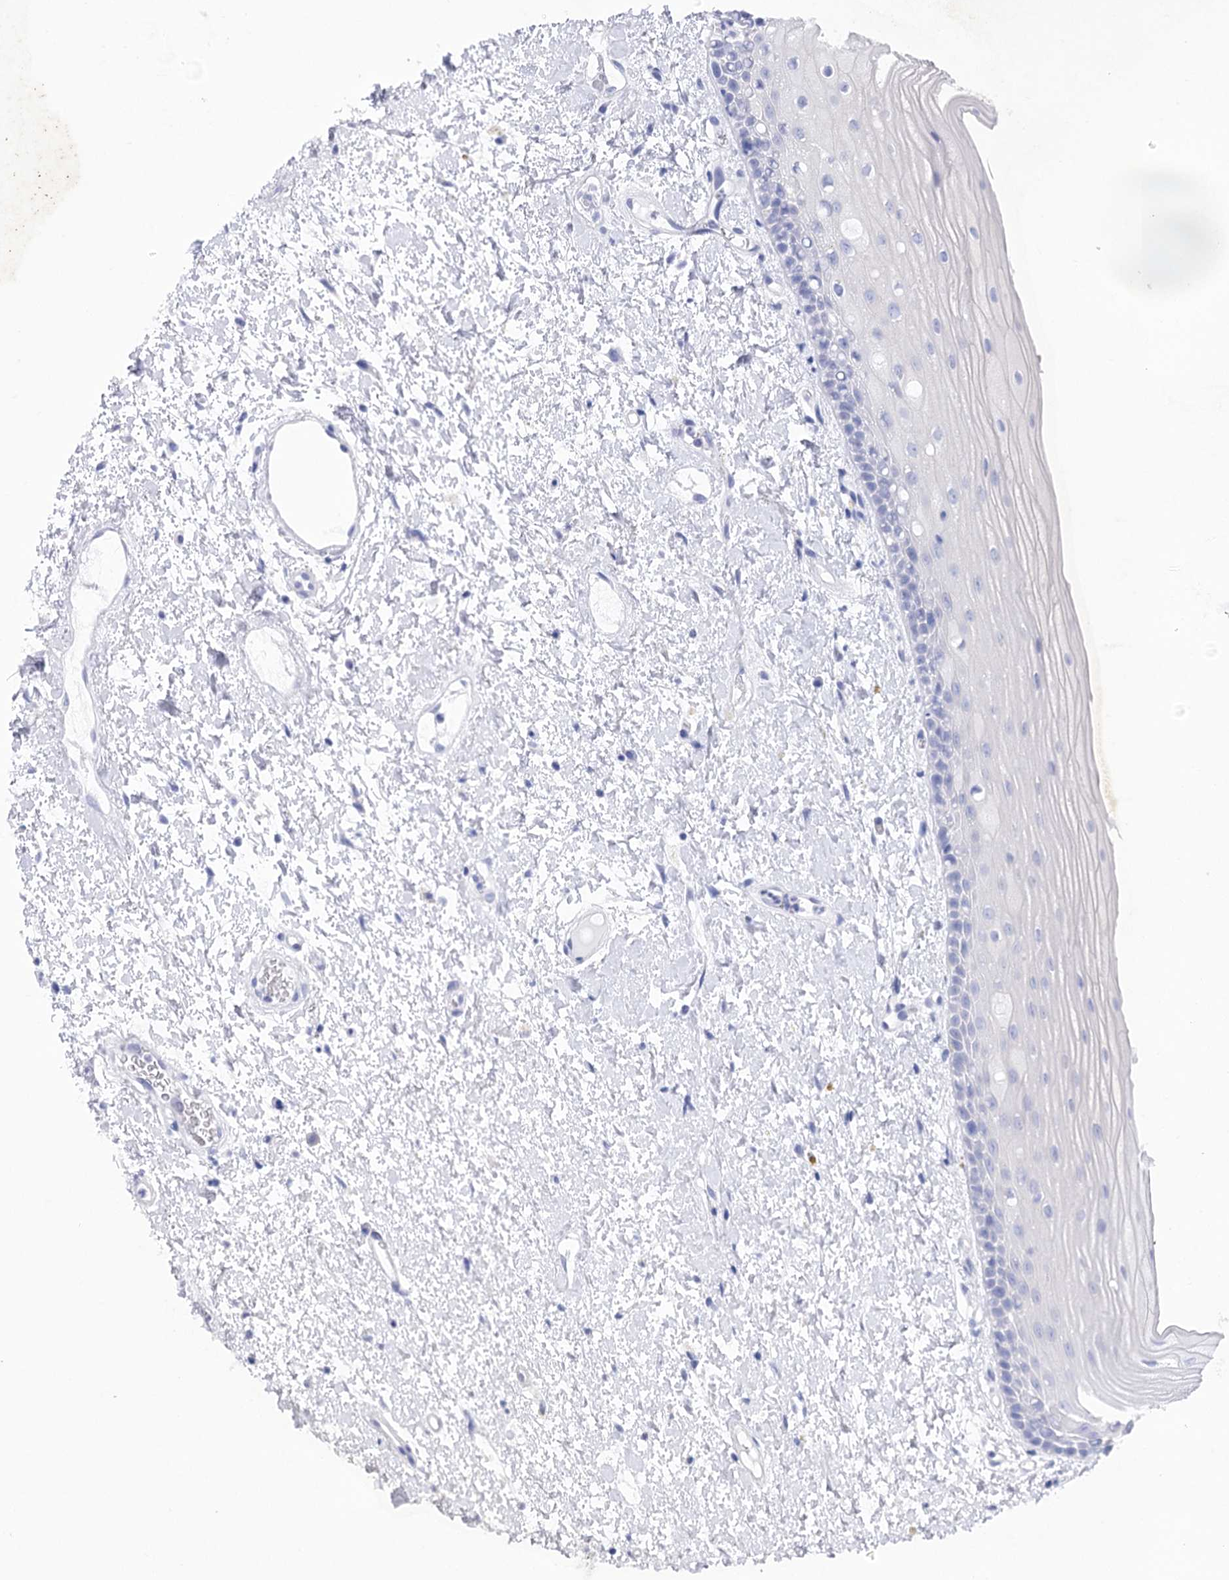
{"staining": {"intensity": "negative", "quantity": "none", "location": "none"}, "tissue": "oral mucosa", "cell_type": "Squamous epithelial cells", "image_type": "normal", "snomed": [{"axis": "morphology", "description": "Normal tissue, NOS"}, {"axis": "topography", "description": "Oral tissue"}], "caption": "Human oral mucosa stained for a protein using immunohistochemistry (IHC) shows no expression in squamous epithelial cells.", "gene": "COX15", "patient": {"sex": "female", "age": 76}}